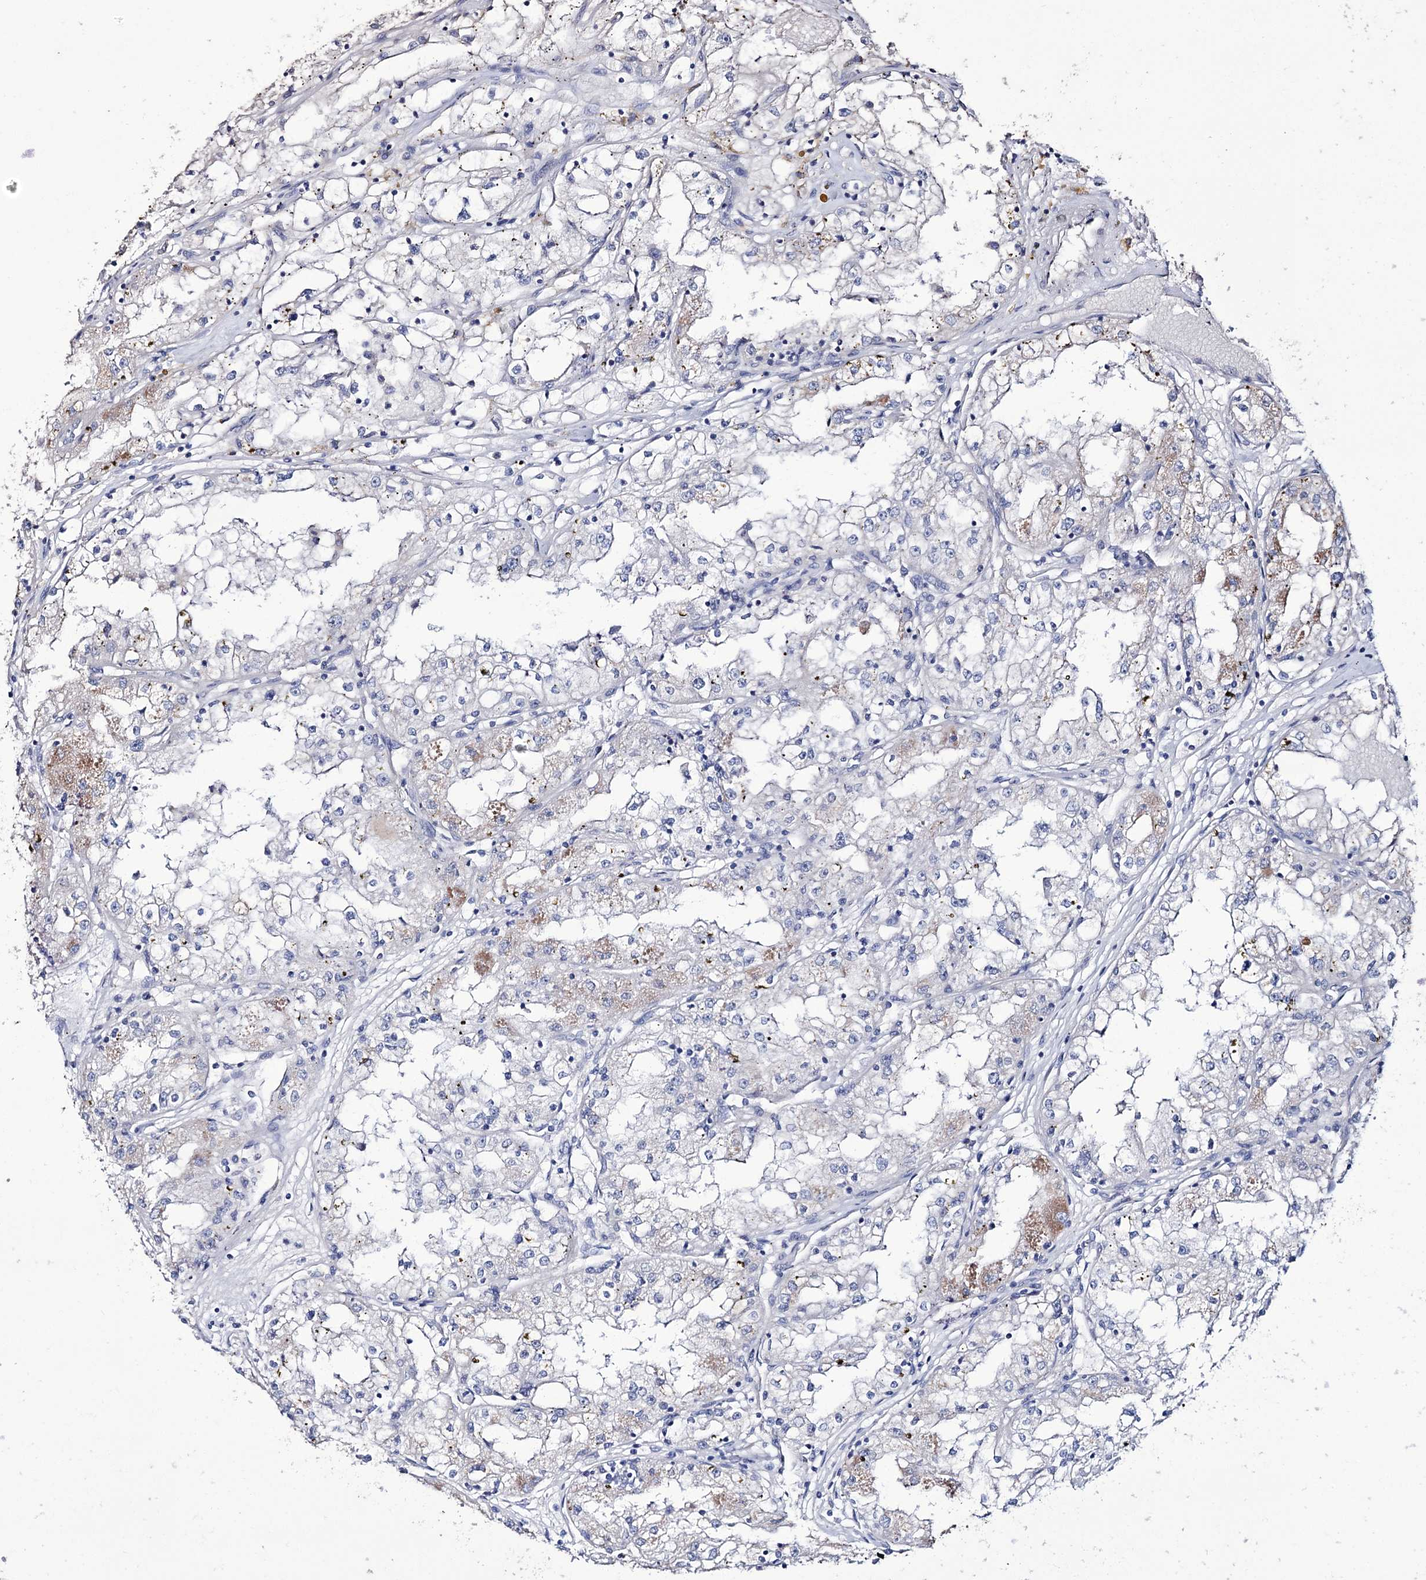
{"staining": {"intensity": "weak", "quantity": "<25%", "location": "cytoplasmic/membranous"}, "tissue": "renal cancer", "cell_type": "Tumor cells", "image_type": "cancer", "snomed": [{"axis": "morphology", "description": "Adenocarcinoma, NOS"}, {"axis": "topography", "description": "Kidney"}], "caption": "Human renal cancer (adenocarcinoma) stained for a protein using IHC demonstrates no staining in tumor cells.", "gene": "EPB41L5", "patient": {"sex": "male", "age": 56}}